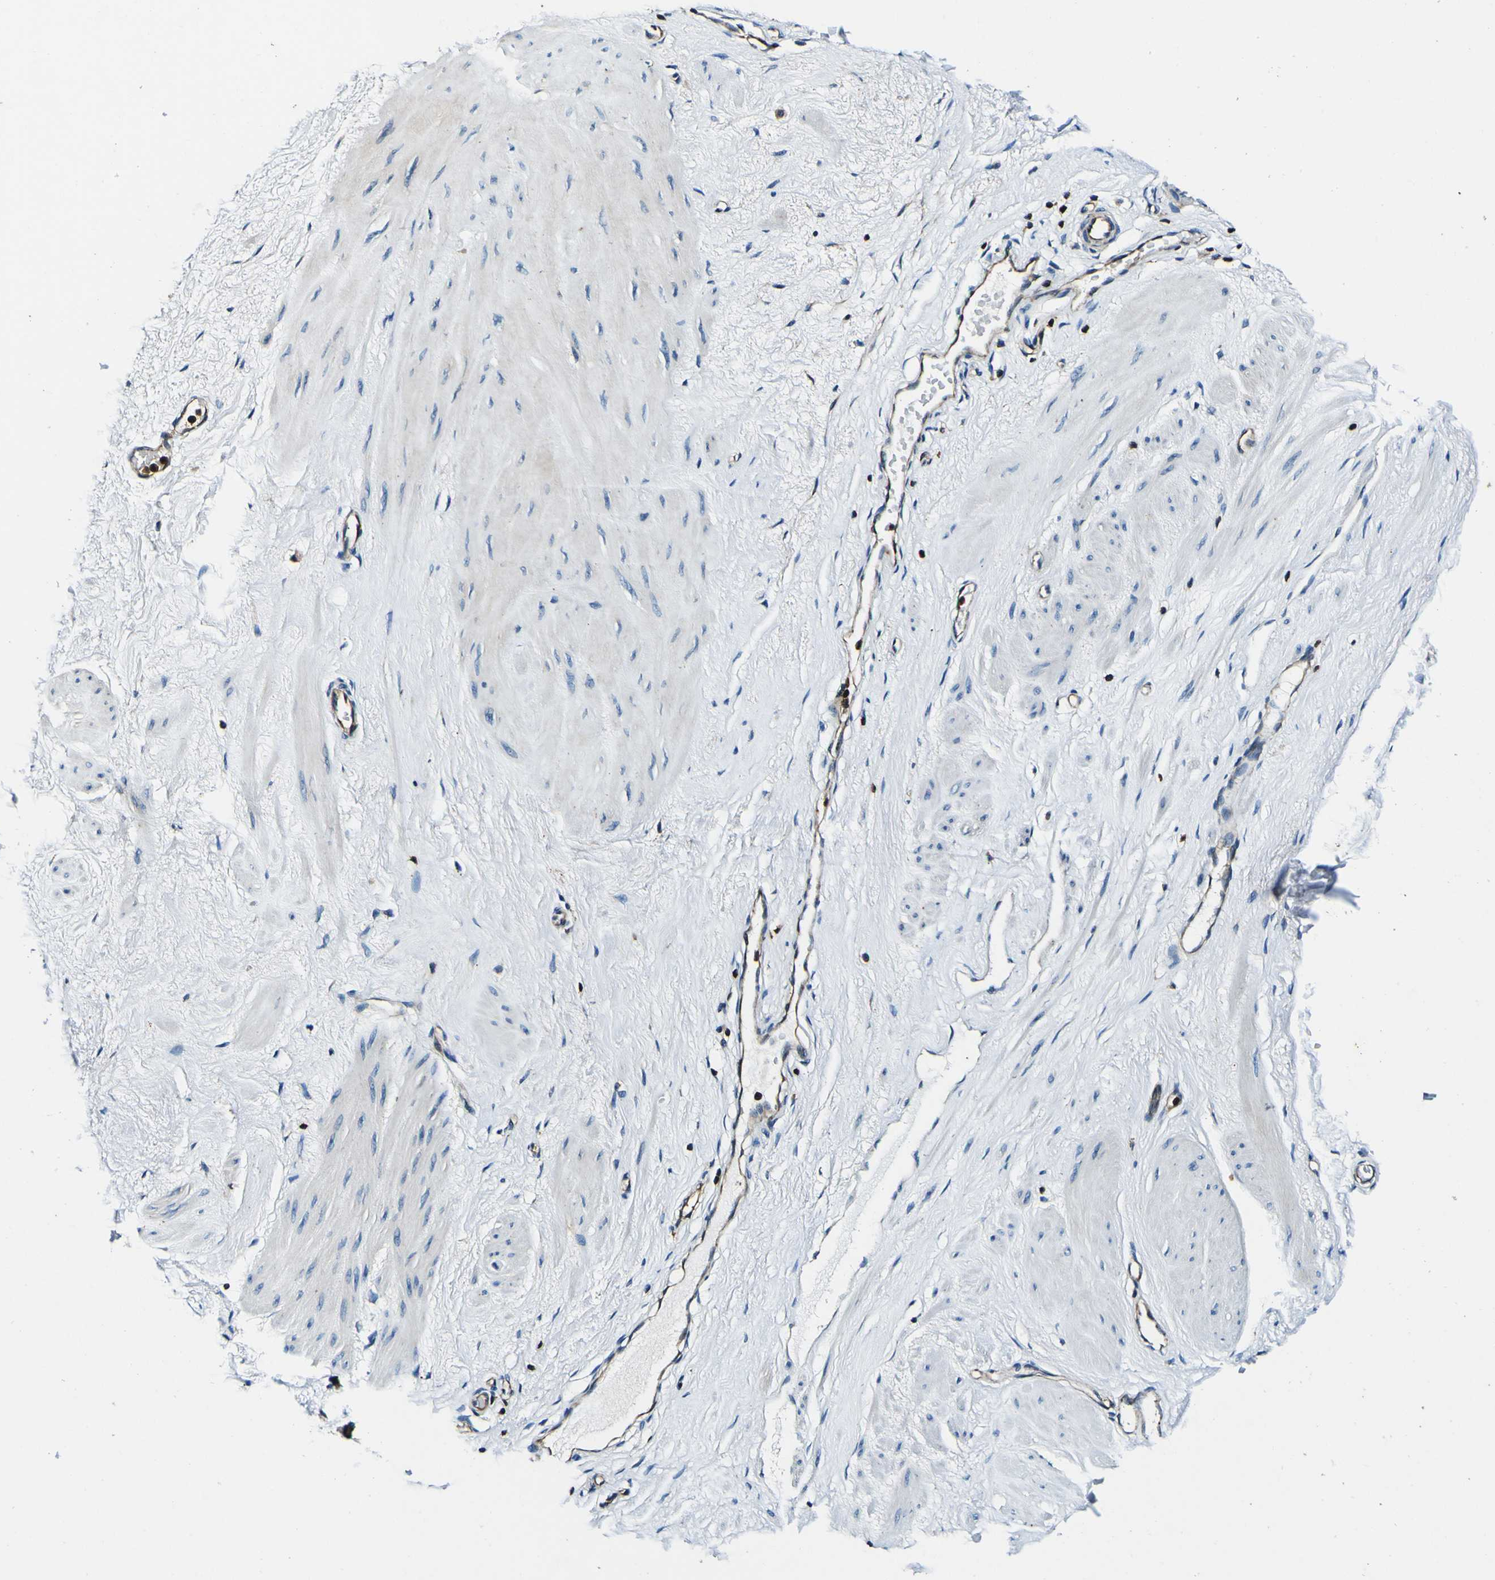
{"staining": {"intensity": "weak", "quantity": "25%-75%", "location": "cytoplasmic/membranous"}, "tissue": "adipose tissue", "cell_type": "Adipocytes", "image_type": "normal", "snomed": [{"axis": "morphology", "description": "Normal tissue, NOS"}, {"axis": "topography", "description": "Soft tissue"}, {"axis": "topography", "description": "Vascular tissue"}], "caption": "Immunohistochemical staining of normal human adipose tissue exhibits low levels of weak cytoplasmic/membranous expression in about 25%-75% of adipocytes. (IHC, brightfield microscopy, high magnification).", "gene": "RHOT2", "patient": {"sex": "female", "age": 35}}